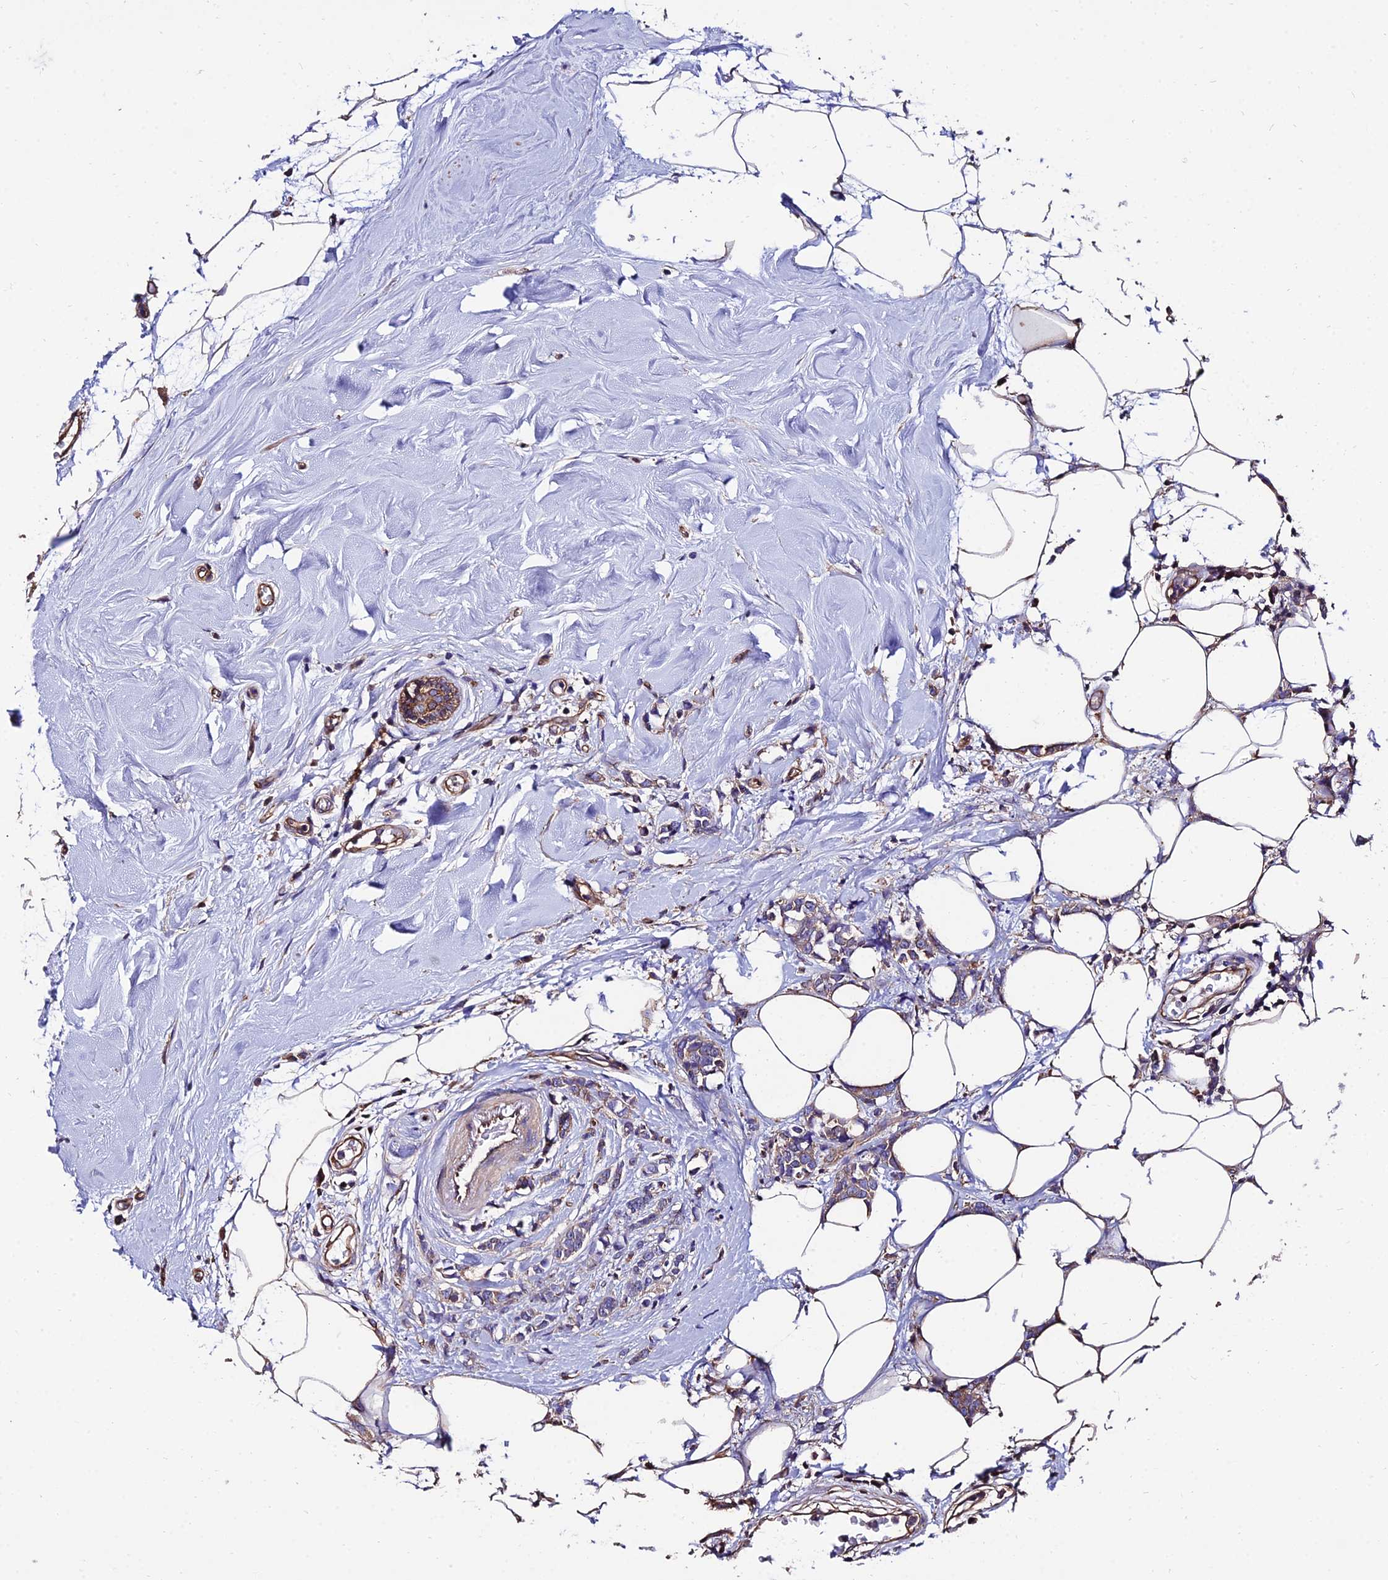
{"staining": {"intensity": "weak", "quantity": "25%-75%", "location": "cytoplasmic/membranous"}, "tissue": "breast cancer", "cell_type": "Tumor cells", "image_type": "cancer", "snomed": [{"axis": "morphology", "description": "Lobular carcinoma"}, {"axis": "topography", "description": "Breast"}], "caption": "High-magnification brightfield microscopy of lobular carcinoma (breast) stained with DAB (3,3'-diaminobenzidine) (brown) and counterstained with hematoxylin (blue). tumor cells exhibit weak cytoplasmic/membranous positivity is seen in about25%-75% of cells.", "gene": "CALM2", "patient": {"sex": "female", "age": 58}}